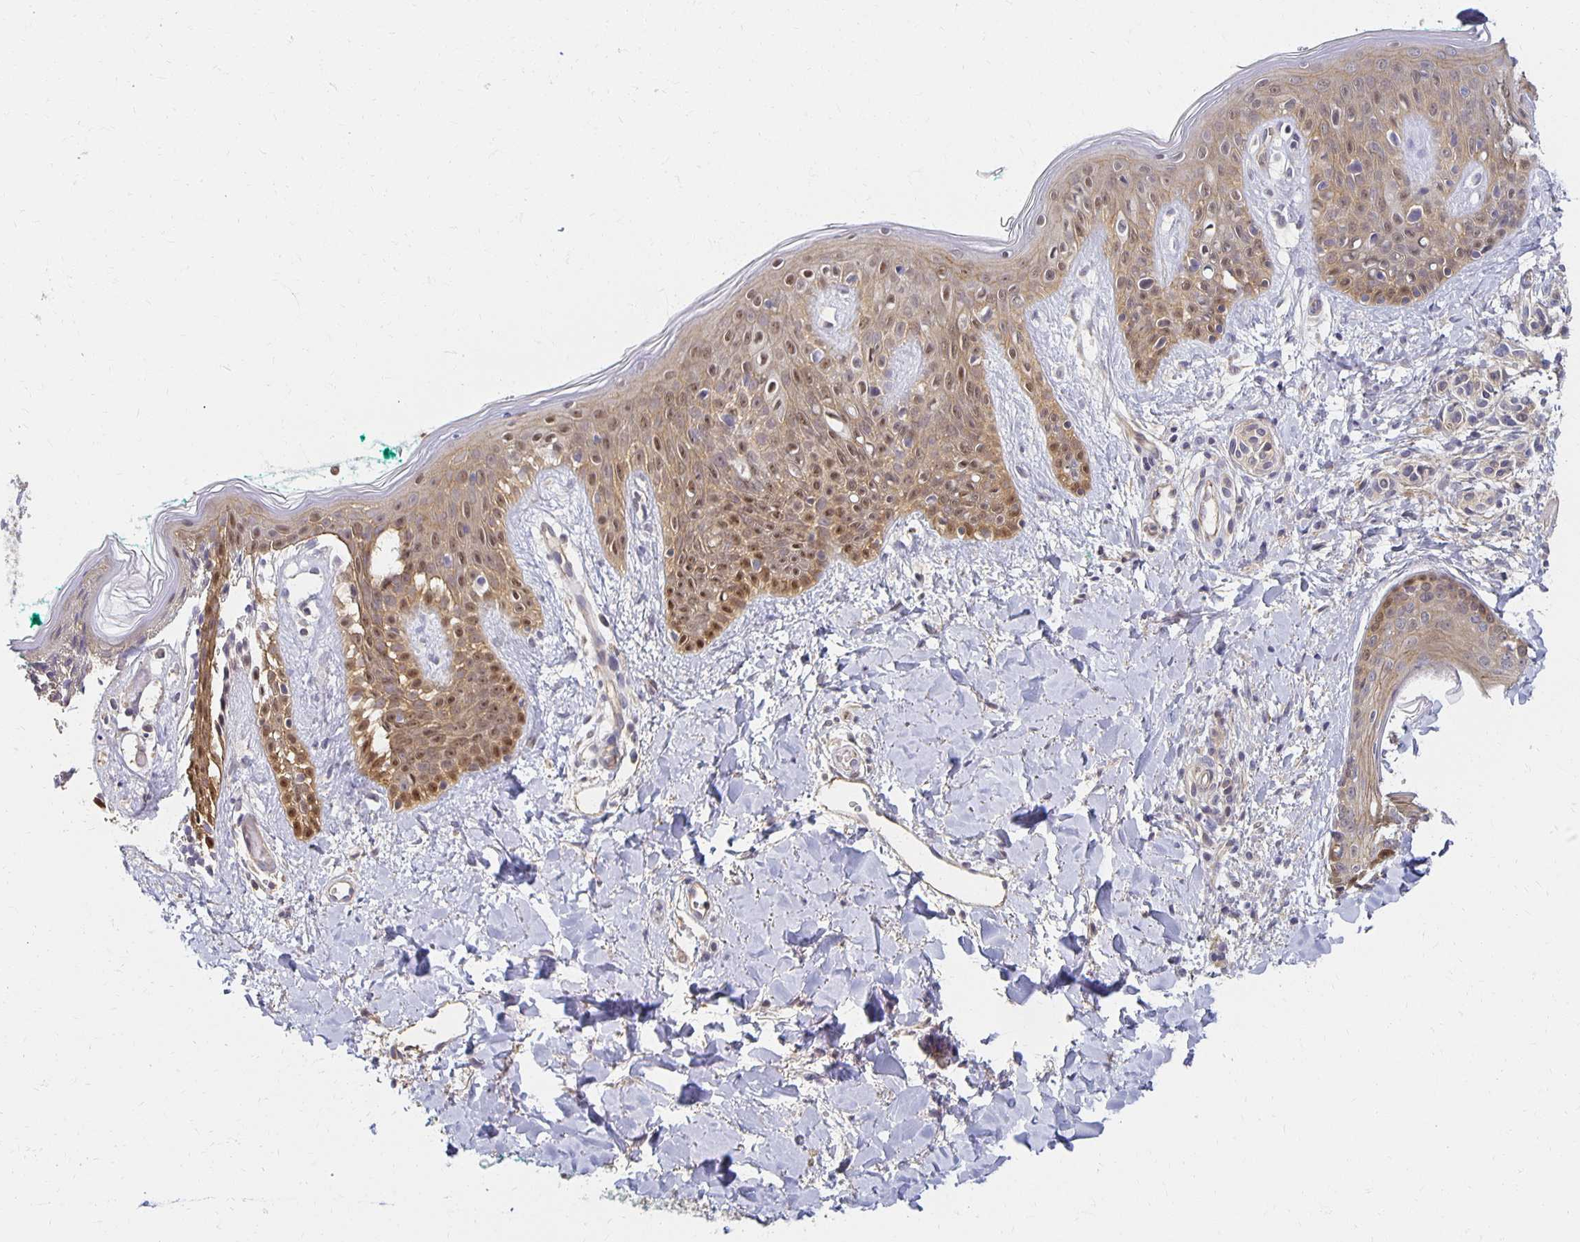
{"staining": {"intensity": "negative", "quantity": "none", "location": "none"}, "tissue": "skin", "cell_type": "Fibroblasts", "image_type": "normal", "snomed": [{"axis": "morphology", "description": "Normal tissue, NOS"}, {"axis": "topography", "description": "Skin"}], "caption": "DAB immunohistochemical staining of normal skin shows no significant staining in fibroblasts. (DAB IHC visualized using brightfield microscopy, high magnification).", "gene": "SORL1", "patient": {"sex": "male", "age": 16}}